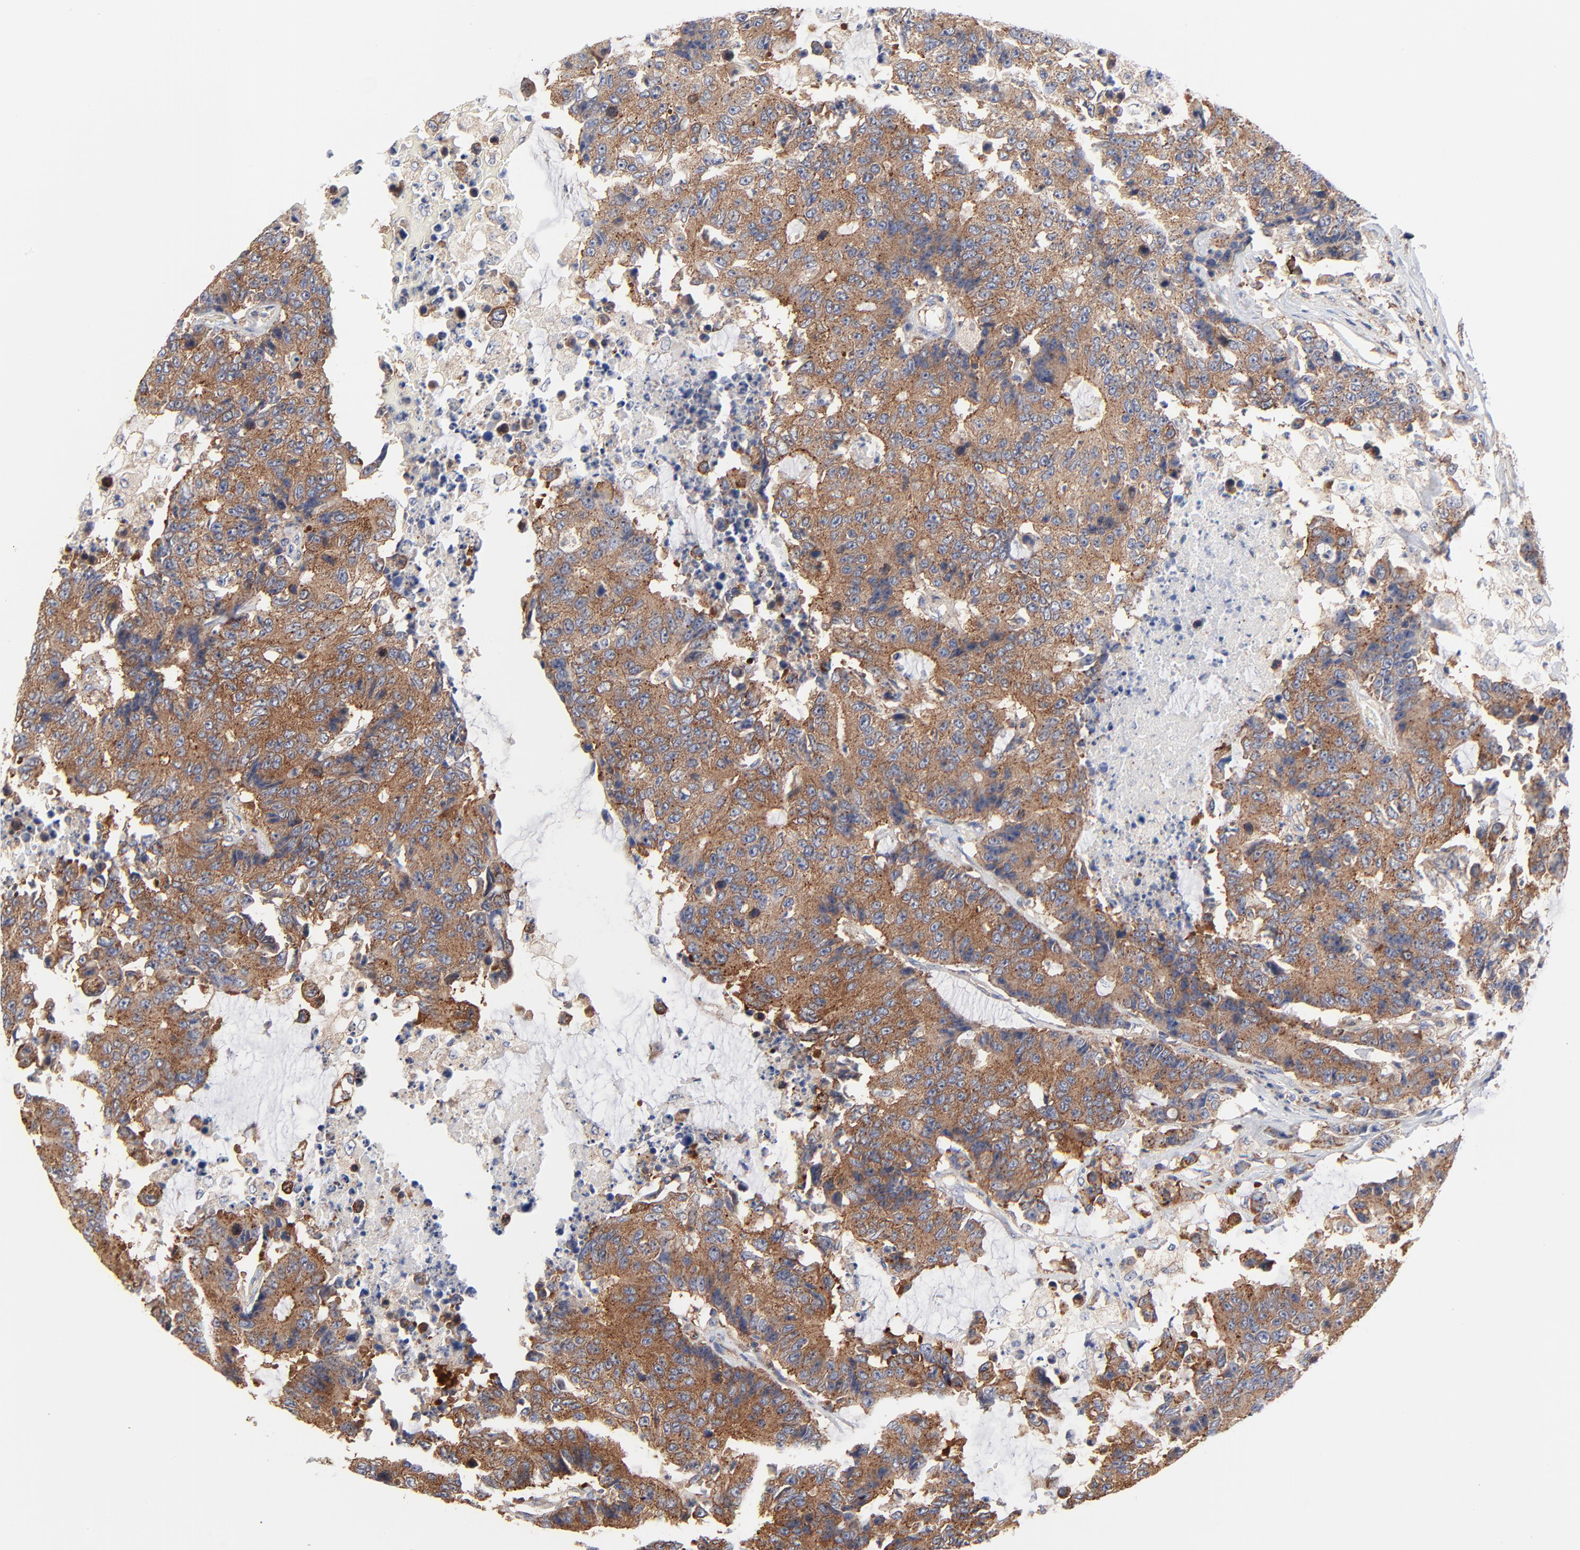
{"staining": {"intensity": "strong", "quantity": ">75%", "location": "cytoplasmic/membranous"}, "tissue": "colorectal cancer", "cell_type": "Tumor cells", "image_type": "cancer", "snomed": [{"axis": "morphology", "description": "Adenocarcinoma, NOS"}, {"axis": "topography", "description": "Colon"}], "caption": "Adenocarcinoma (colorectal) tissue shows strong cytoplasmic/membranous positivity in about >75% of tumor cells", "gene": "CD2AP", "patient": {"sex": "female", "age": 86}}